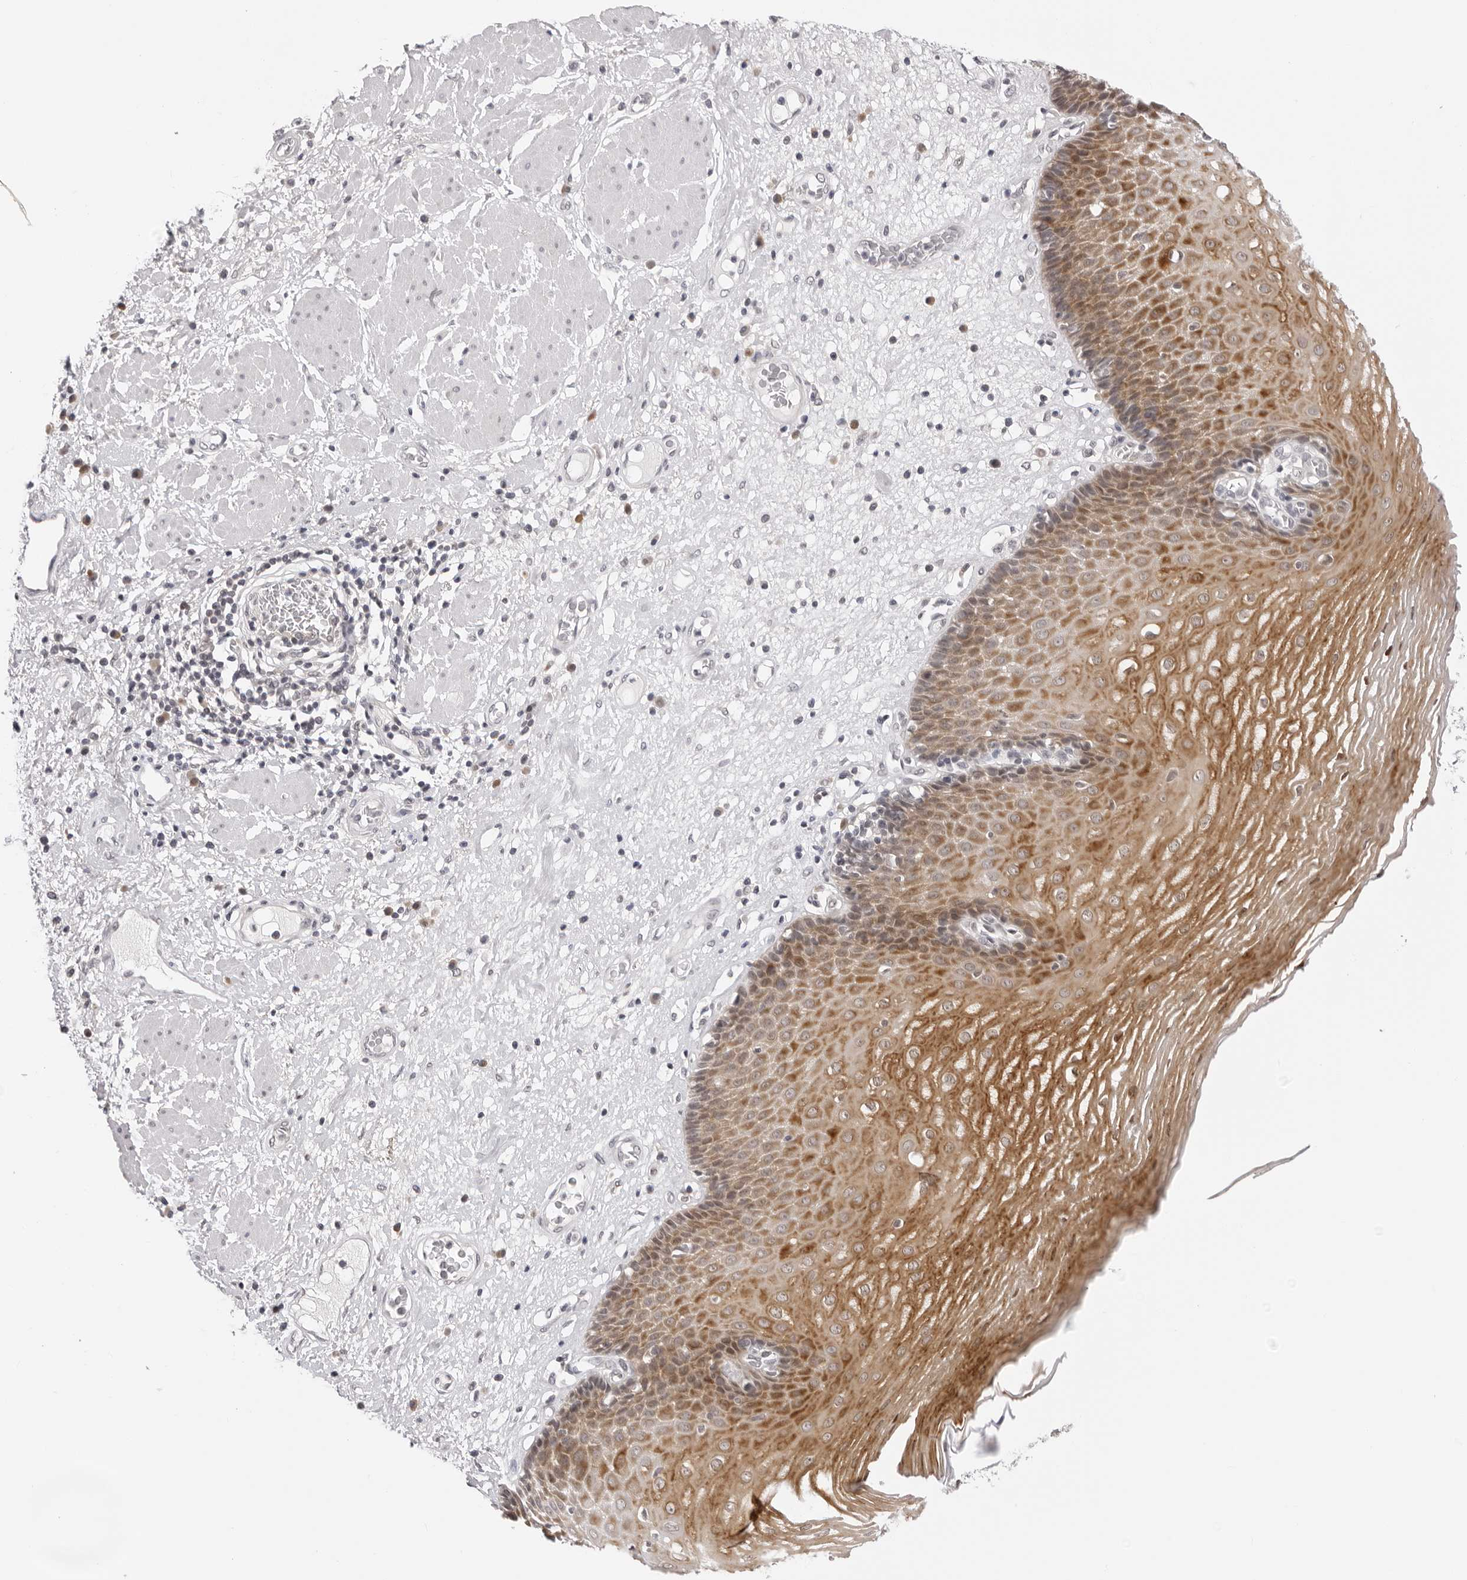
{"staining": {"intensity": "moderate", "quantity": ">75%", "location": "cytoplasmic/membranous"}, "tissue": "esophagus", "cell_type": "Squamous epithelial cells", "image_type": "normal", "snomed": [{"axis": "morphology", "description": "Normal tissue, NOS"}, {"axis": "morphology", "description": "Adenocarcinoma, NOS"}, {"axis": "topography", "description": "Esophagus"}], "caption": "High-power microscopy captured an IHC micrograph of normal esophagus, revealing moderate cytoplasmic/membranous expression in about >75% of squamous epithelial cells.", "gene": "PRUNE1", "patient": {"sex": "male", "age": 62}}